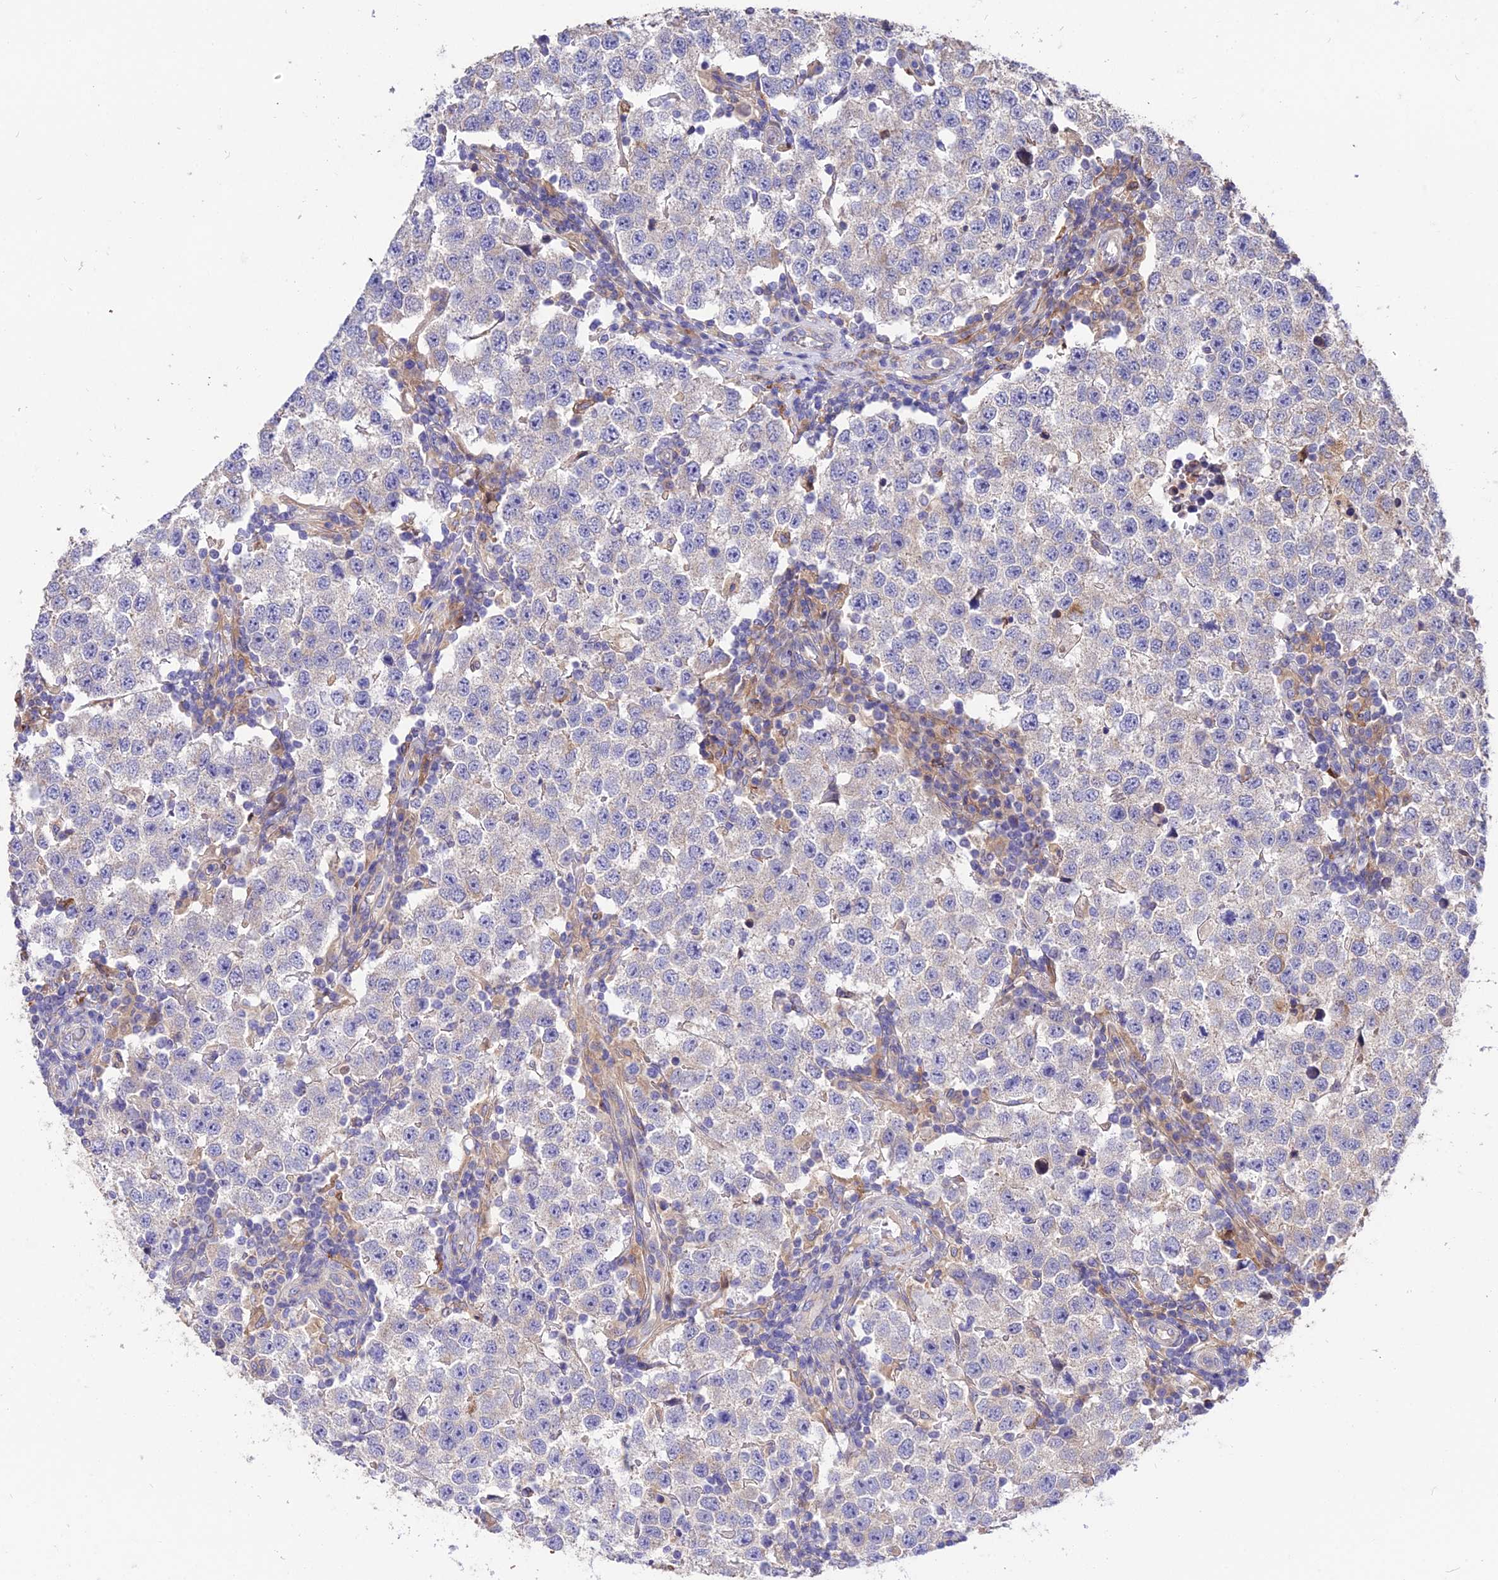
{"staining": {"intensity": "negative", "quantity": "none", "location": "none"}, "tissue": "testis cancer", "cell_type": "Tumor cells", "image_type": "cancer", "snomed": [{"axis": "morphology", "description": "Seminoma, NOS"}, {"axis": "topography", "description": "Testis"}], "caption": "IHC micrograph of human testis seminoma stained for a protein (brown), which shows no staining in tumor cells.", "gene": "ROCK1", "patient": {"sex": "male", "age": 34}}